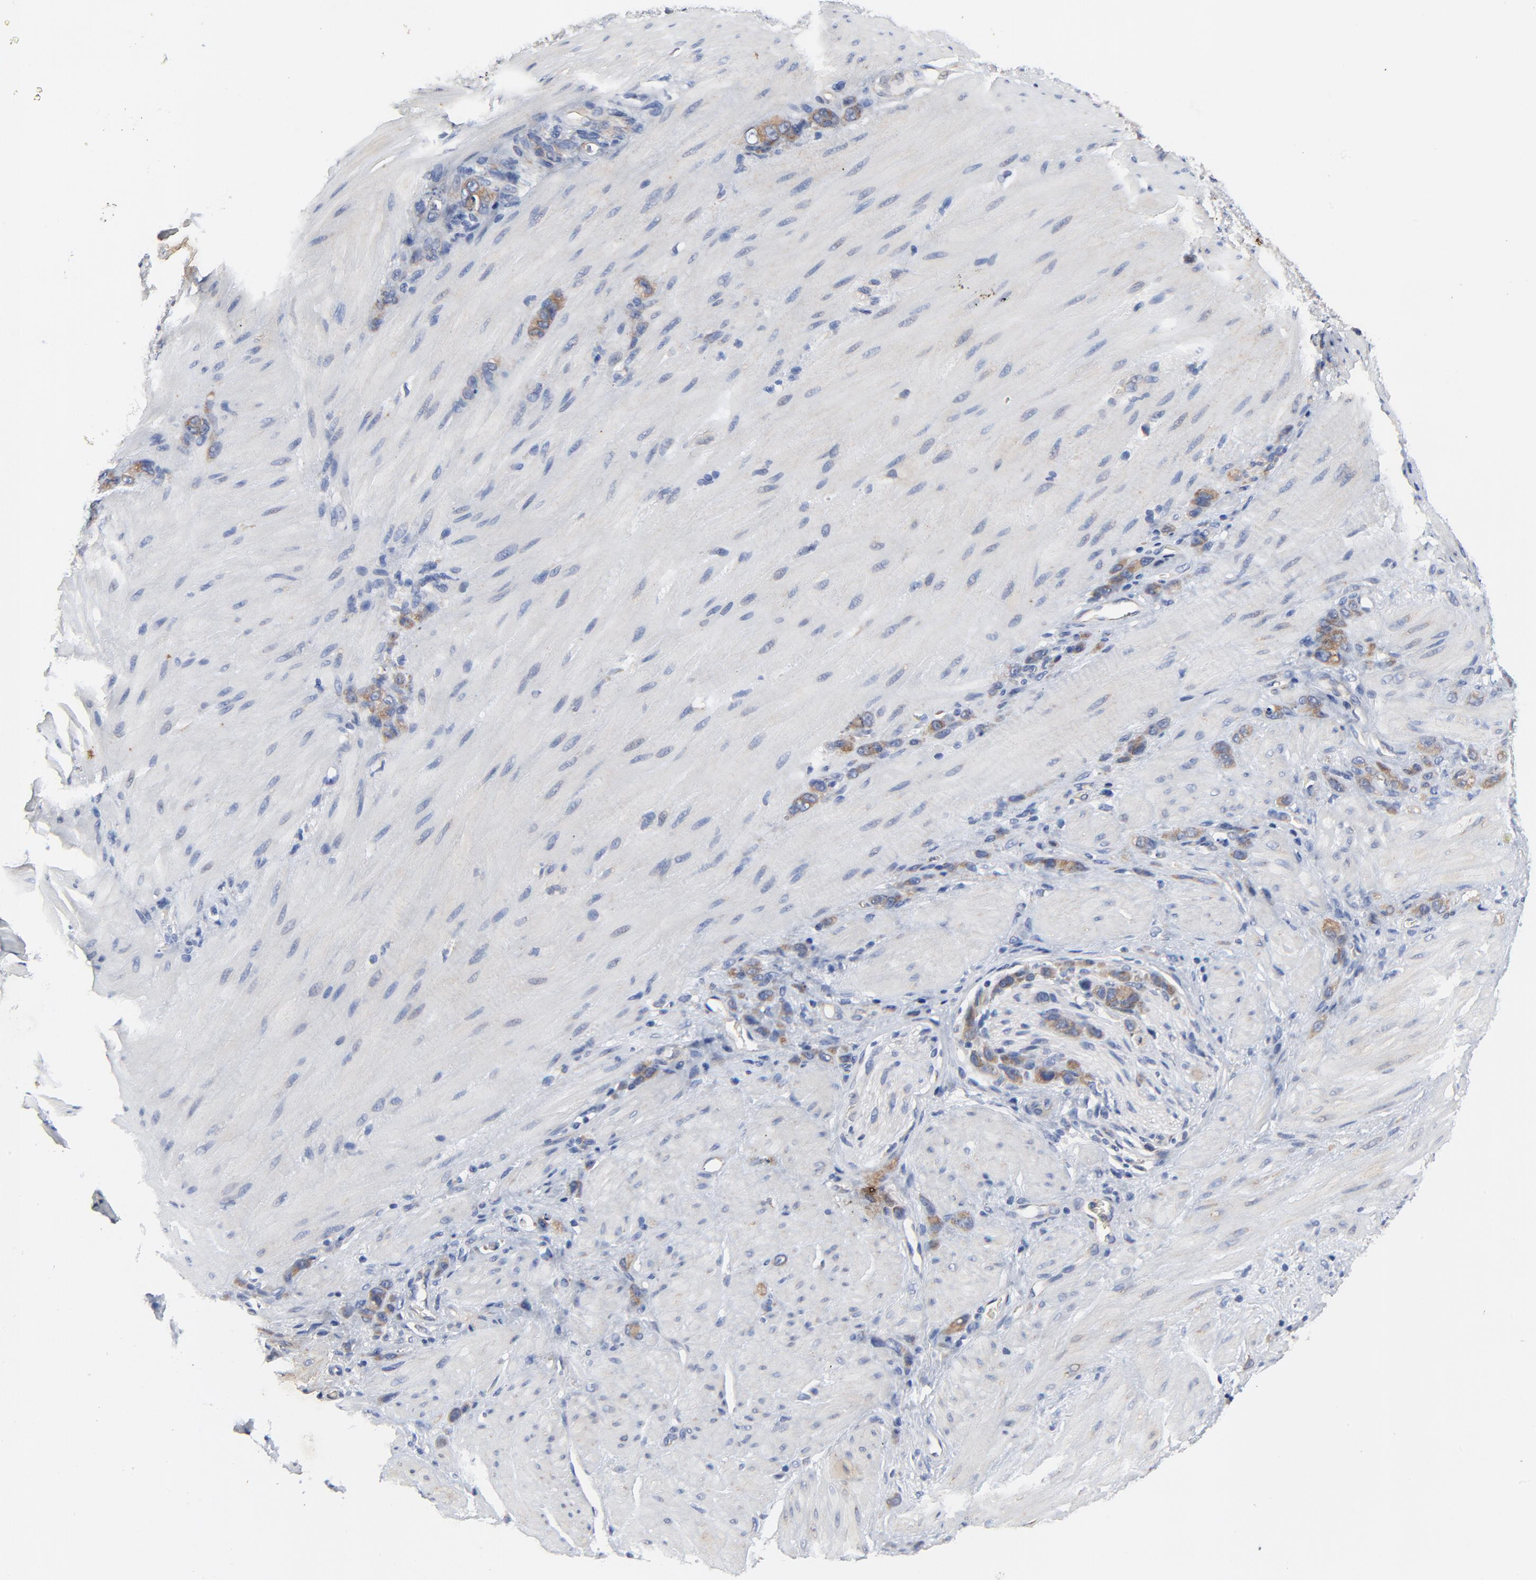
{"staining": {"intensity": "moderate", "quantity": "25%-75%", "location": "cytoplasmic/membranous"}, "tissue": "stomach cancer", "cell_type": "Tumor cells", "image_type": "cancer", "snomed": [{"axis": "morphology", "description": "Normal tissue, NOS"}, {"axis": "morphology", "description": "Adenocarcinoma, NOS"}, {"axis": "topography", "description": "Stomach"}], "caption": "The immunohistochemical stain shows moderate cytoplasmic/membranous staining in tumor cells of stomach adenocarcinoma tissue.", "gene": "VAV2", "patient": {"sex": "male", "age": 82}}